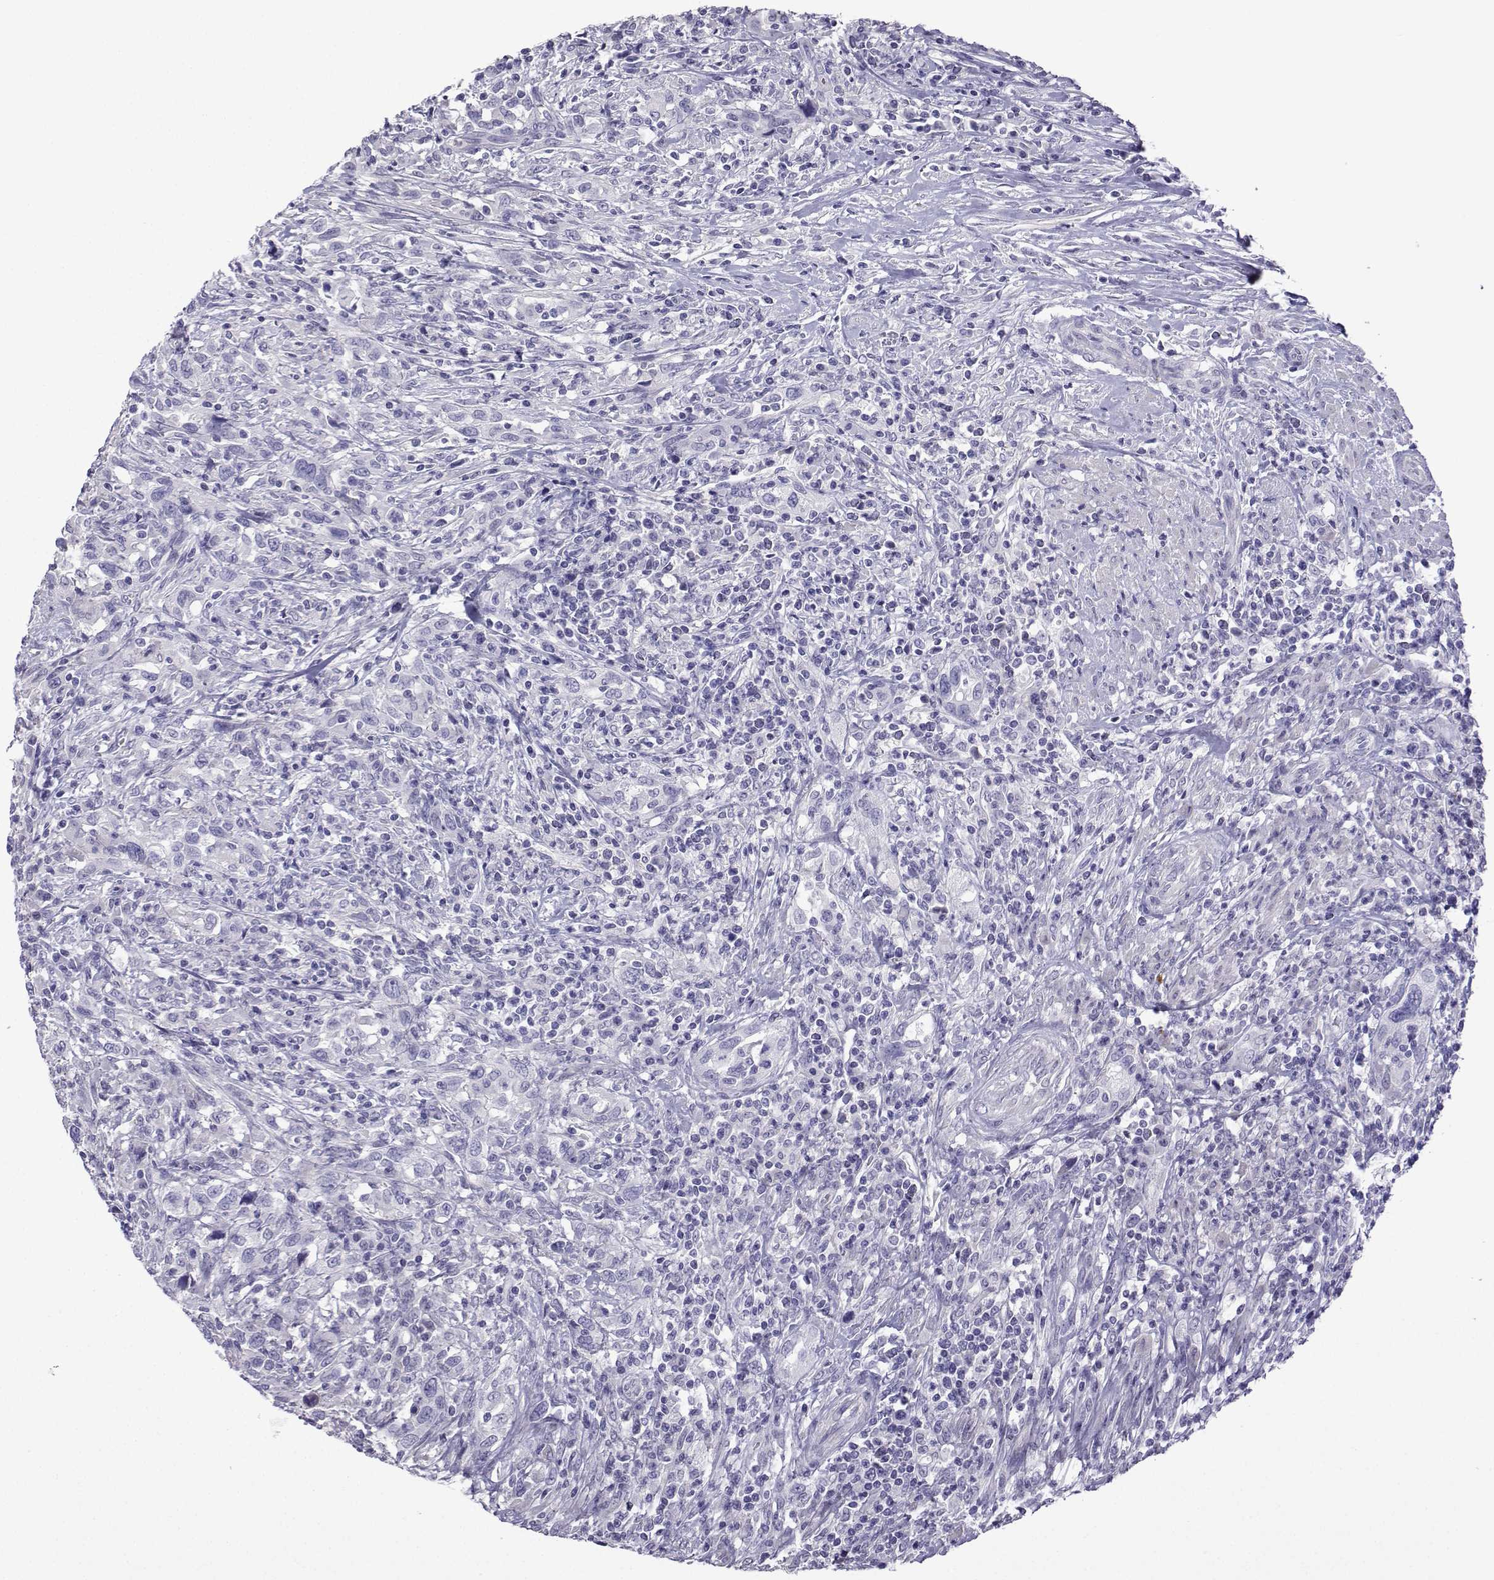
{"staining": {"intensity": "negative", "quantity": "none", "location": "none"}, "tissue": "urothelial cancer", "cell_type": "Tumor cells", "image_type": "cancer", "snomed": [{"axis": "morphology", "description": "Urothelial carcinoma, NOS"}, {"axis": "morphology", "description": "Urothelial carcinoma, High grade"}, {"axis": "topography", "description": "Urinary bladder"}], "caption": "This is an IHC micrograph of human urothelial cancer. There is no expression in tumor cells.", "gene": "CFAP70", "patient": {"sex": "female", "age": 64}}